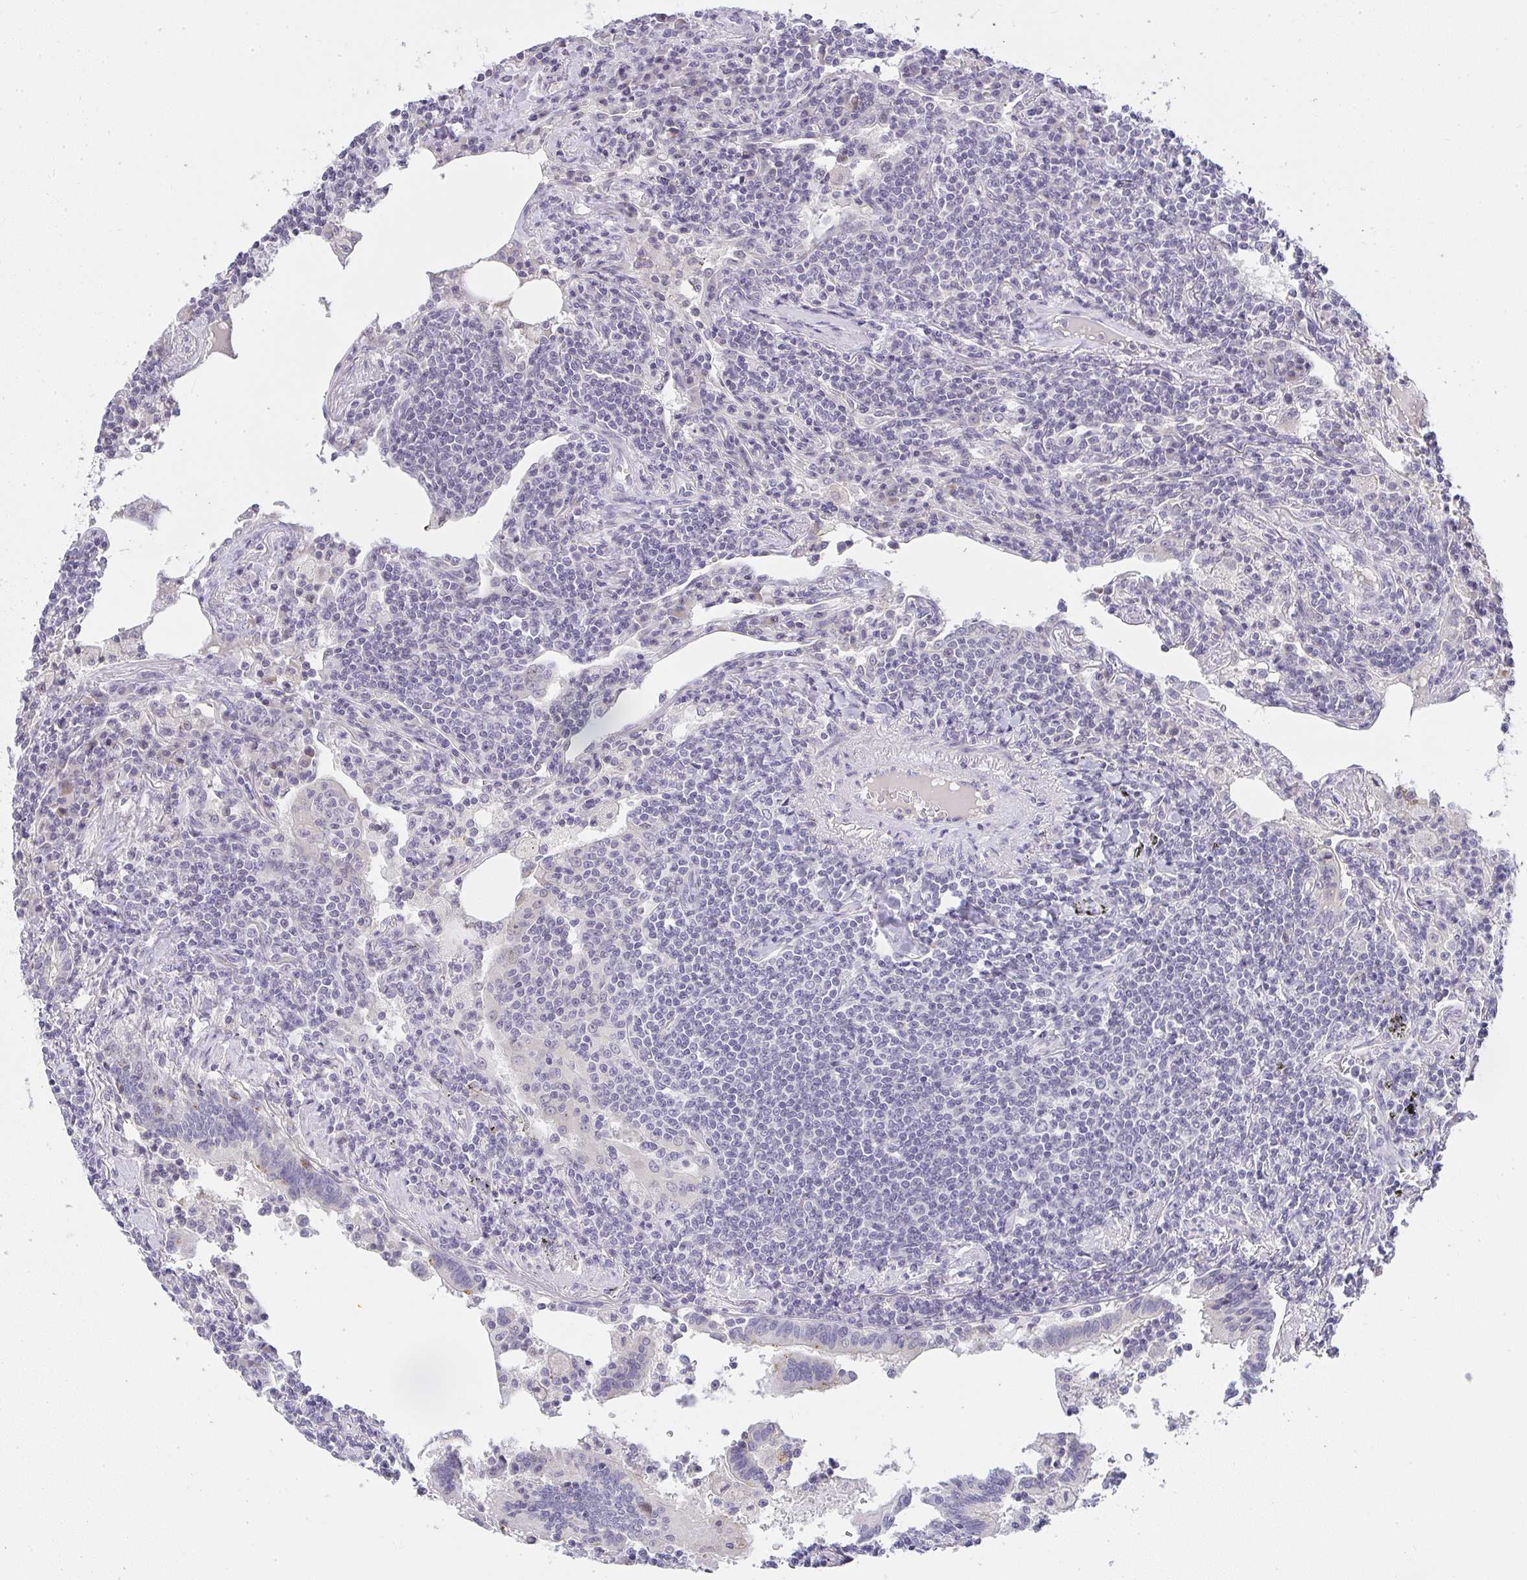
{"staining": {"intensity": "negative", "quantity": "none", "location": "none"}, "tissue": "lymphoma", "cell_type": "Tumor cells", "image_type": "cancer", "snomed": [{"axis": "morphology", "description": "Malignant lymphoma, non-Hodgkin's type, Low grade"}, {"axis": "topography", "description": "Lung"}], "caption": "DAB immunohistochemical staining of human low-grade malignant lymphoma, non-Hodgkin's type demonstrates no significant expression in tumor cells.", "gene": "CACNA1S", "patient": {"sex": "female", "age": 71}}